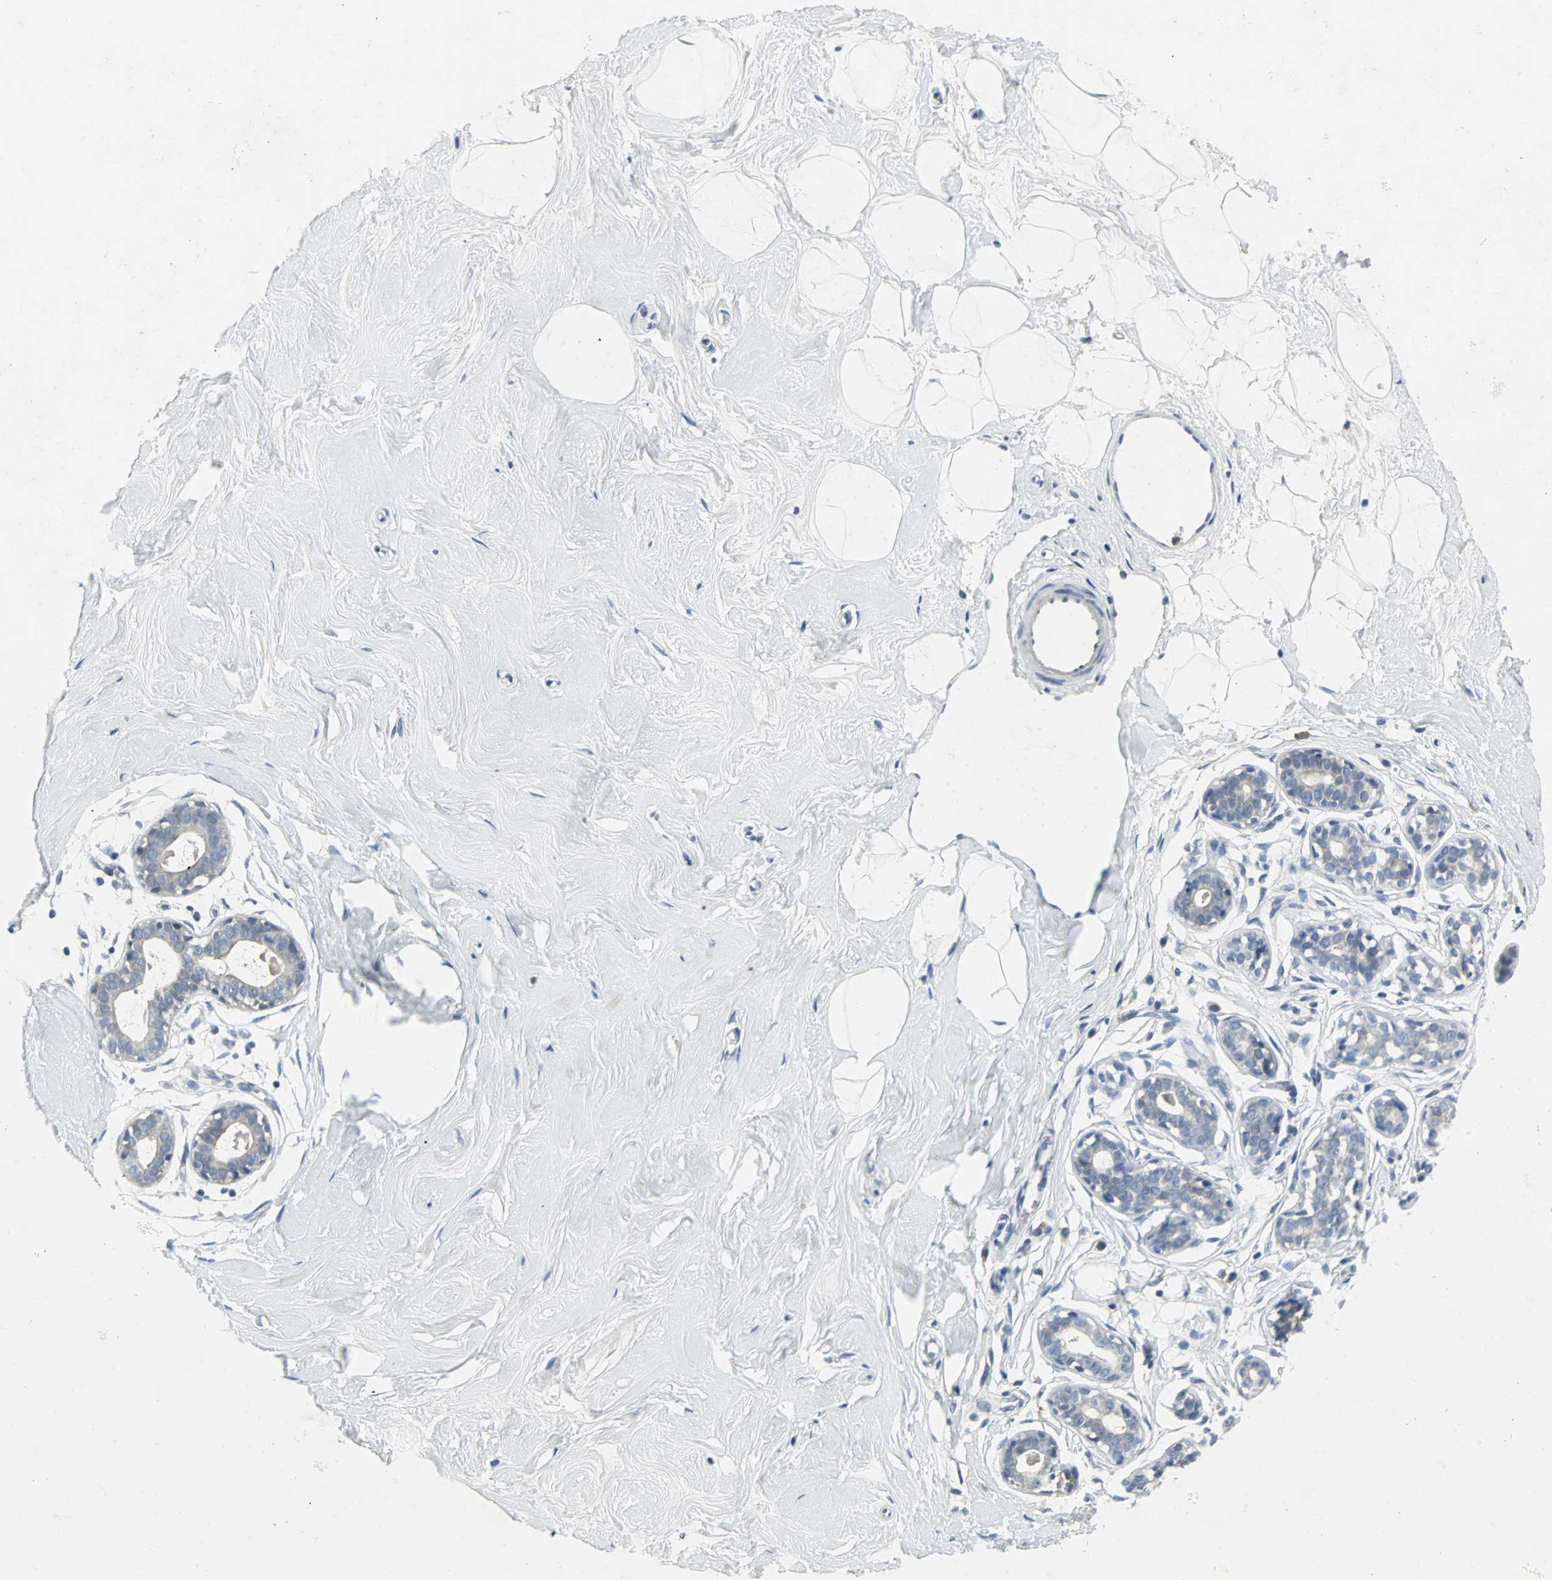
{"staining": {"intensity": "negative", "quantity": "none", "location": "none"}, "tissue": "breast", "cell_type": "Adipocytes", "image_type": "normal", "snomed": [{"axis": "morphology", "description": "Normal tissue, NOS"}, {"axis": "topography", "description": "Breast"}], "caption": "The histopathology image displays no staining of adipocytes in normal breast. (DAB (3,3'-diaminobenzidine) immunohistochemistry (IHC) with hematoxylin counter stain).", "gene": "SLC2A5", "patient": {"sex": "female", "age": 23}}